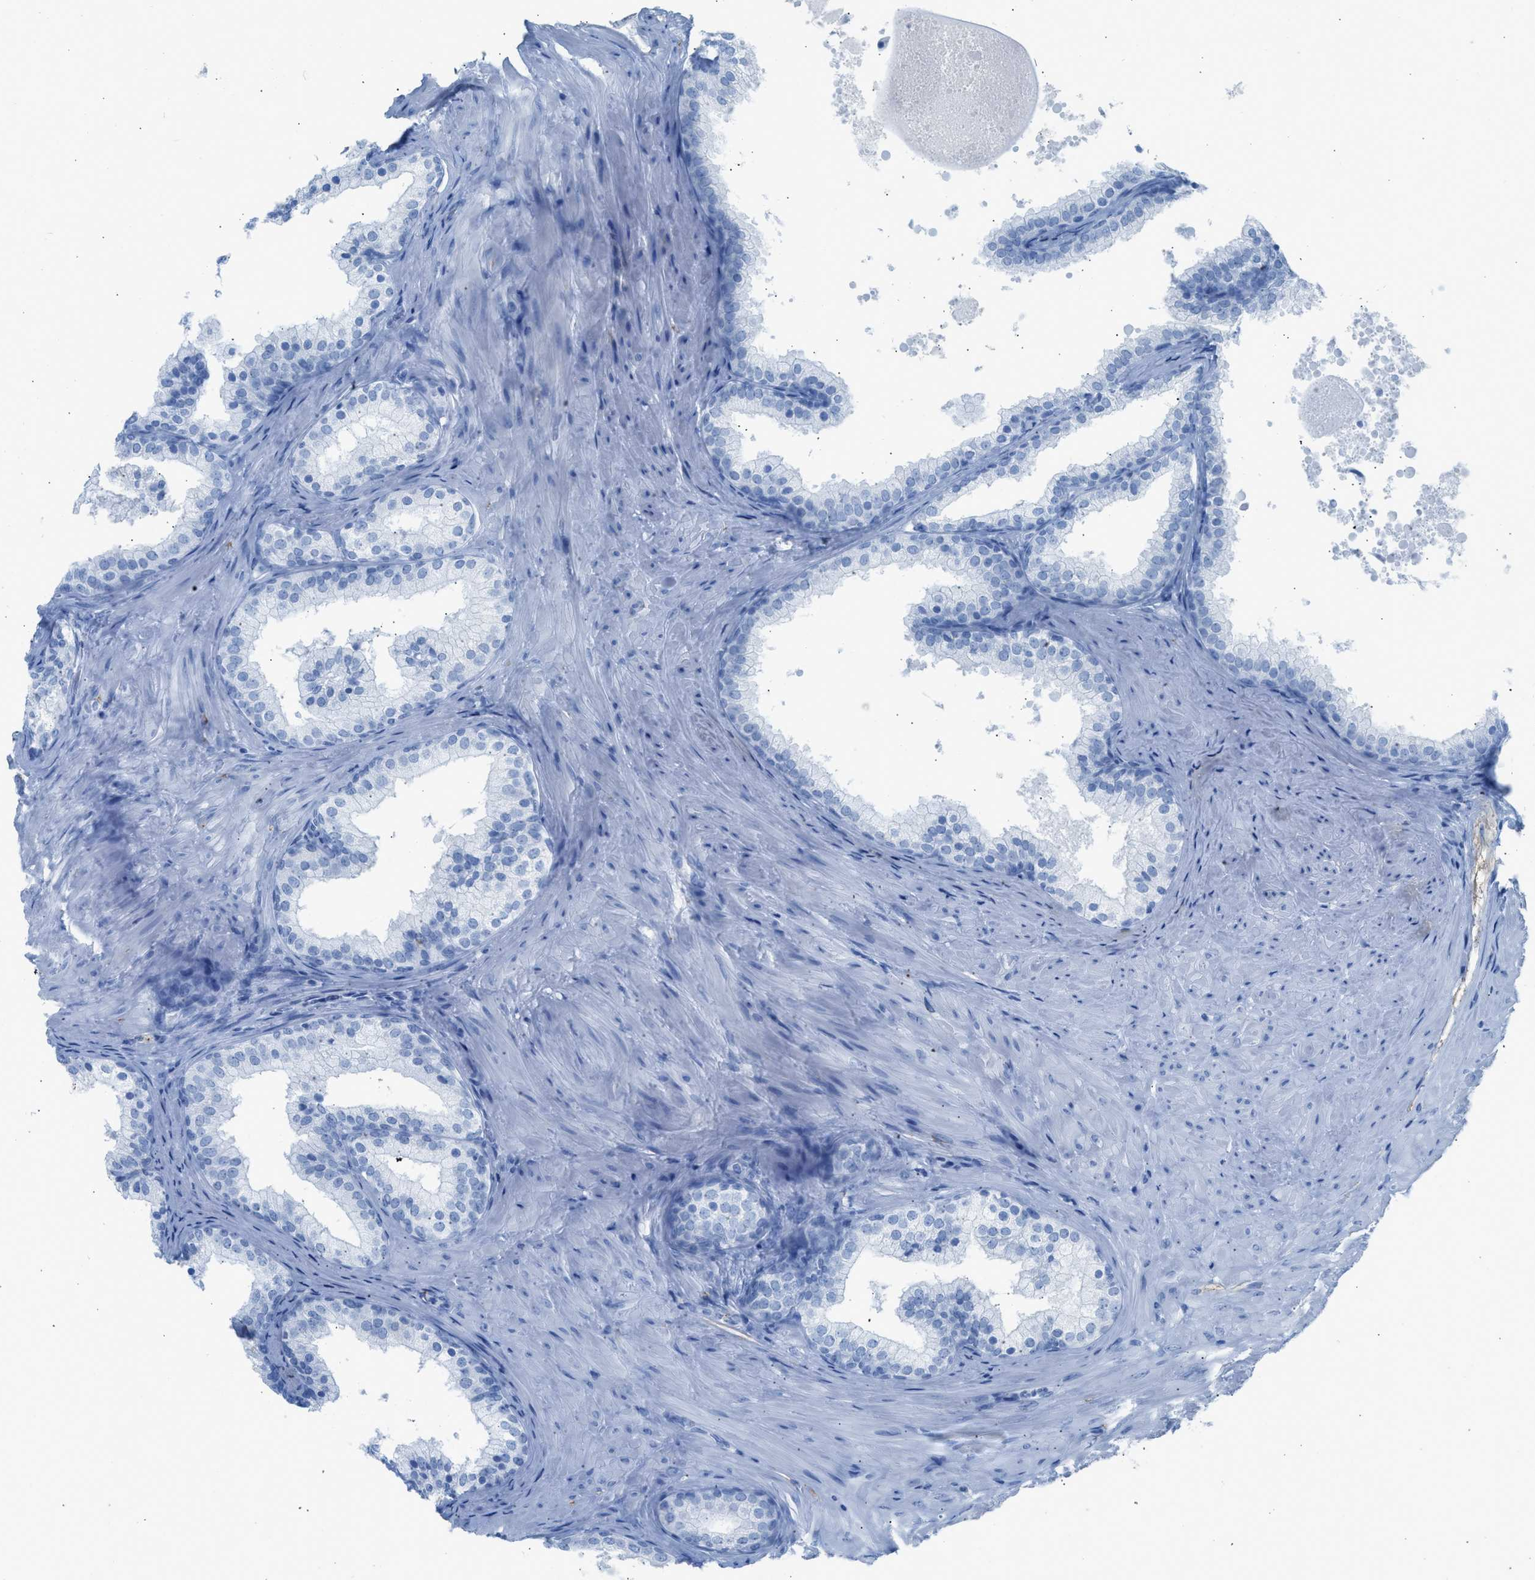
{"staining": {"intensity": "negative", "quantity": "none", "location": "none"}, "tissue": "prostate cancer", "cell_type": "Tumor cells", "image_type": "cancer", "snomed": [{"axis": "morphology", "description": "Adenocarcinoma, Low grade"}, {"axis": "topography", "description": "Prostate"}], "caption": "This is an immunohistochemistry (IHC) photomicrograph of prostate cancer (low-grade adenocarcinoma). There is no positivity in tumor cells.", "gene": "FAIM2", "patient": {"sex": "male", "age": 69}}